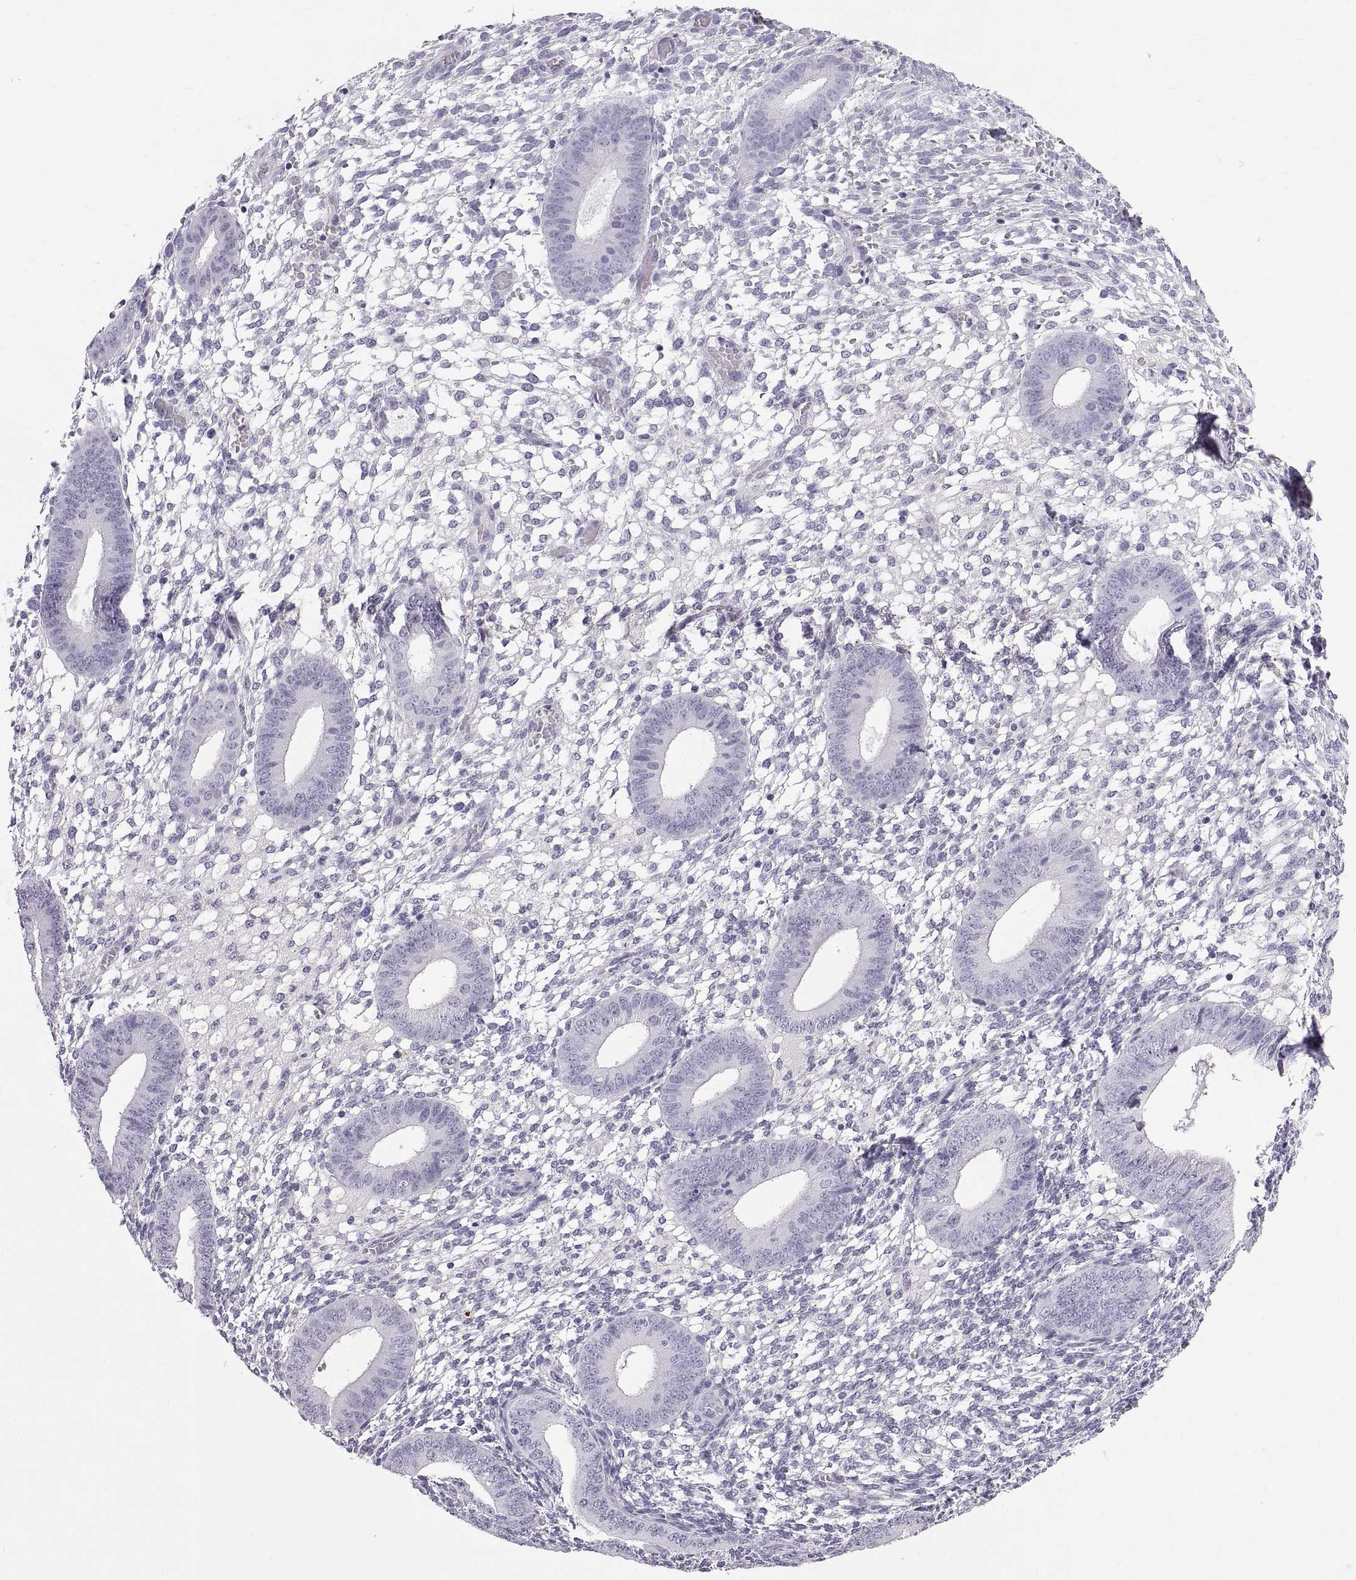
{"staining": {"intensity": "negative", "quantity": "none", "location": "none"}, "tissue": "endometrium", "cell_type": "Cells in endometrial stroma", "image_type": "normal", "snomed": [{"axis": "morphology", "description": "Normal tissue, NOS"}, {"axis": "topography", "description": "Endometrium"}], "caption": "Immunohistochemistry of normal endometrium exhibits no expression in cells in endometrial stroma. (Stains: DAB immunohistochemistry (IHC) with hematoxylin counter stain, Microscopy: brightfield microscopy at high magnification).", "gene": "WFDC8", "patient": {"sex": "female", "age": 39}}